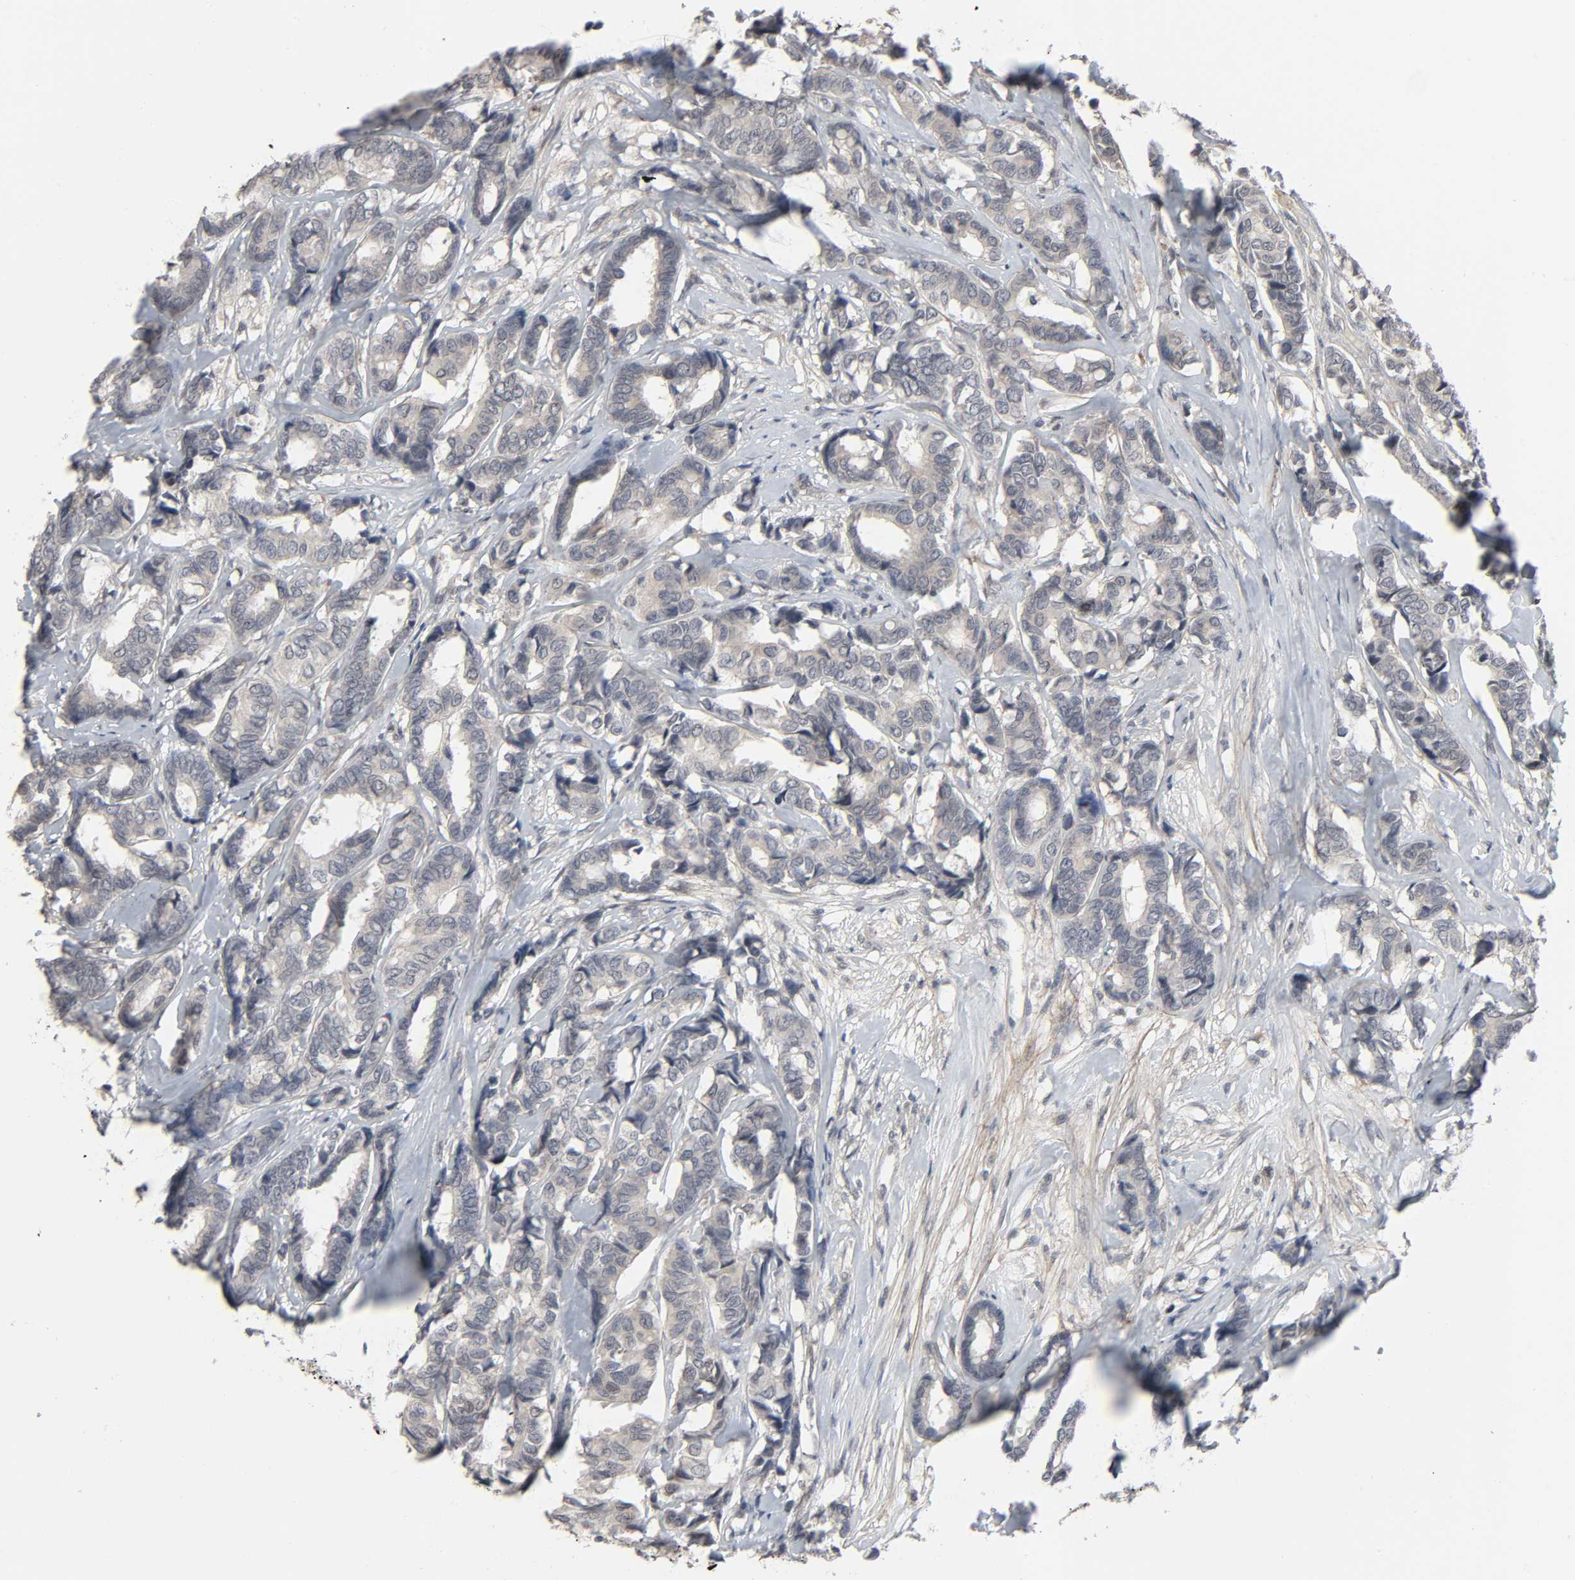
{"staining": {"intensity": "negative", "quantity": "none", "location": "none"}, "tissue": "breast cancer", "cell_type": "Tumor cells", "image_type": "cancer", "snomed": [{"axis": "morphology", "description": "Duct carcinoma"}, {"axis": "topography", "description": "Breast"}], "caption": "Breast cancer (intraductal carcinoma) was stained to show a protein in brown. There is no significant positivity in tumor cells.", "gene": "ZNF222", "patient": {"sex": "female", "age": 87}}